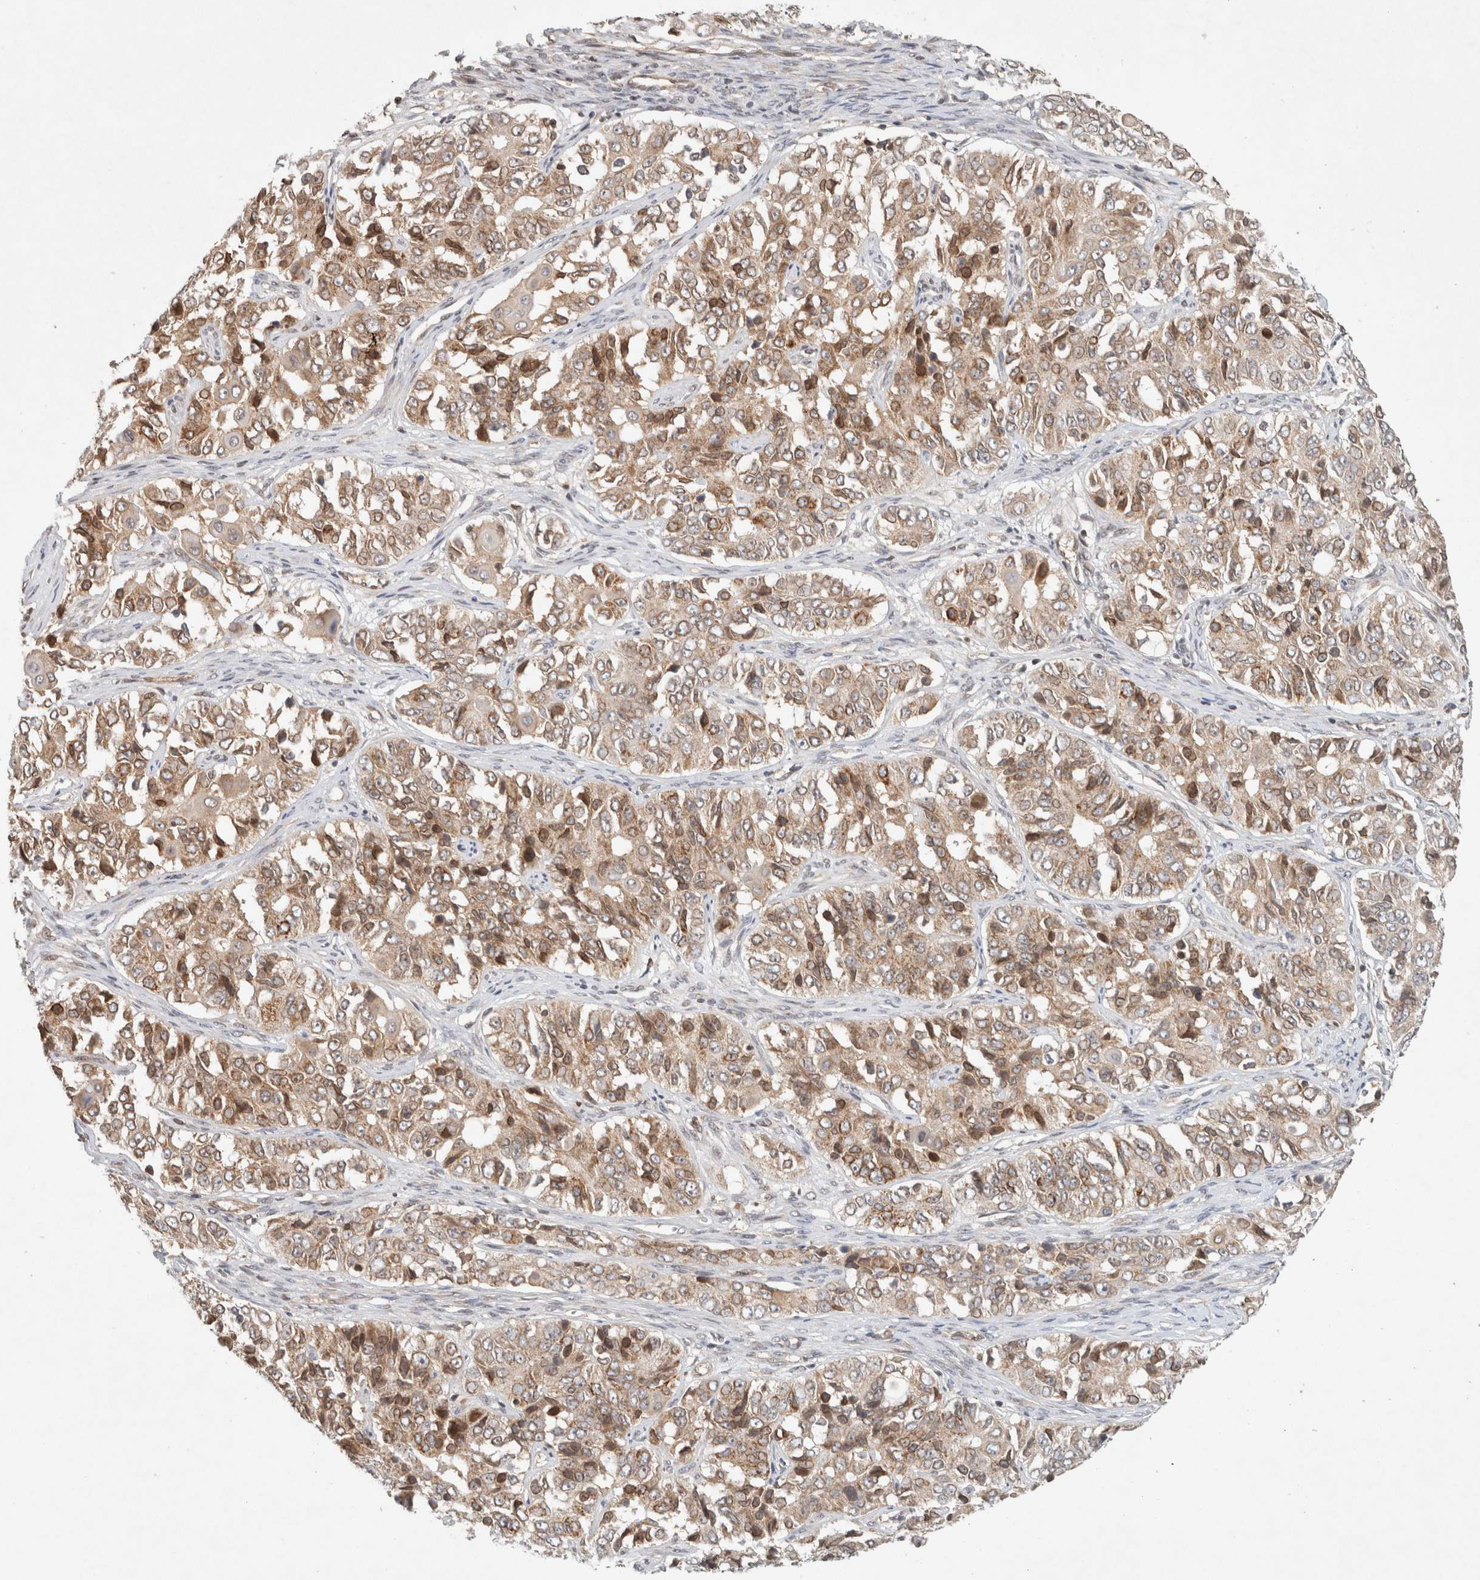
{"staining": {"intensity": "moderate", "quantity": ">75%", "location": "cytoplasmic/membranous"}, "tissue": "ovarian cancer", "cell_type": "Tumor cells", "image_type": "cancer", "snomed": [{"axis": "morphology", "description": "Carcinoma, endometroid"}, {"axis": "topography", "description": "Ovary"}], "caption": "Immunohistochemistry histopathology image of endometroid carcinoma (ovarian) stained for a protein (brown), which demonstrates medium levels of moderate cytoplasmic/membranous positivity in about >75% of tumor cells.", "gene": "CAAP1", "patient": {"sex": "female", "age": 51}}